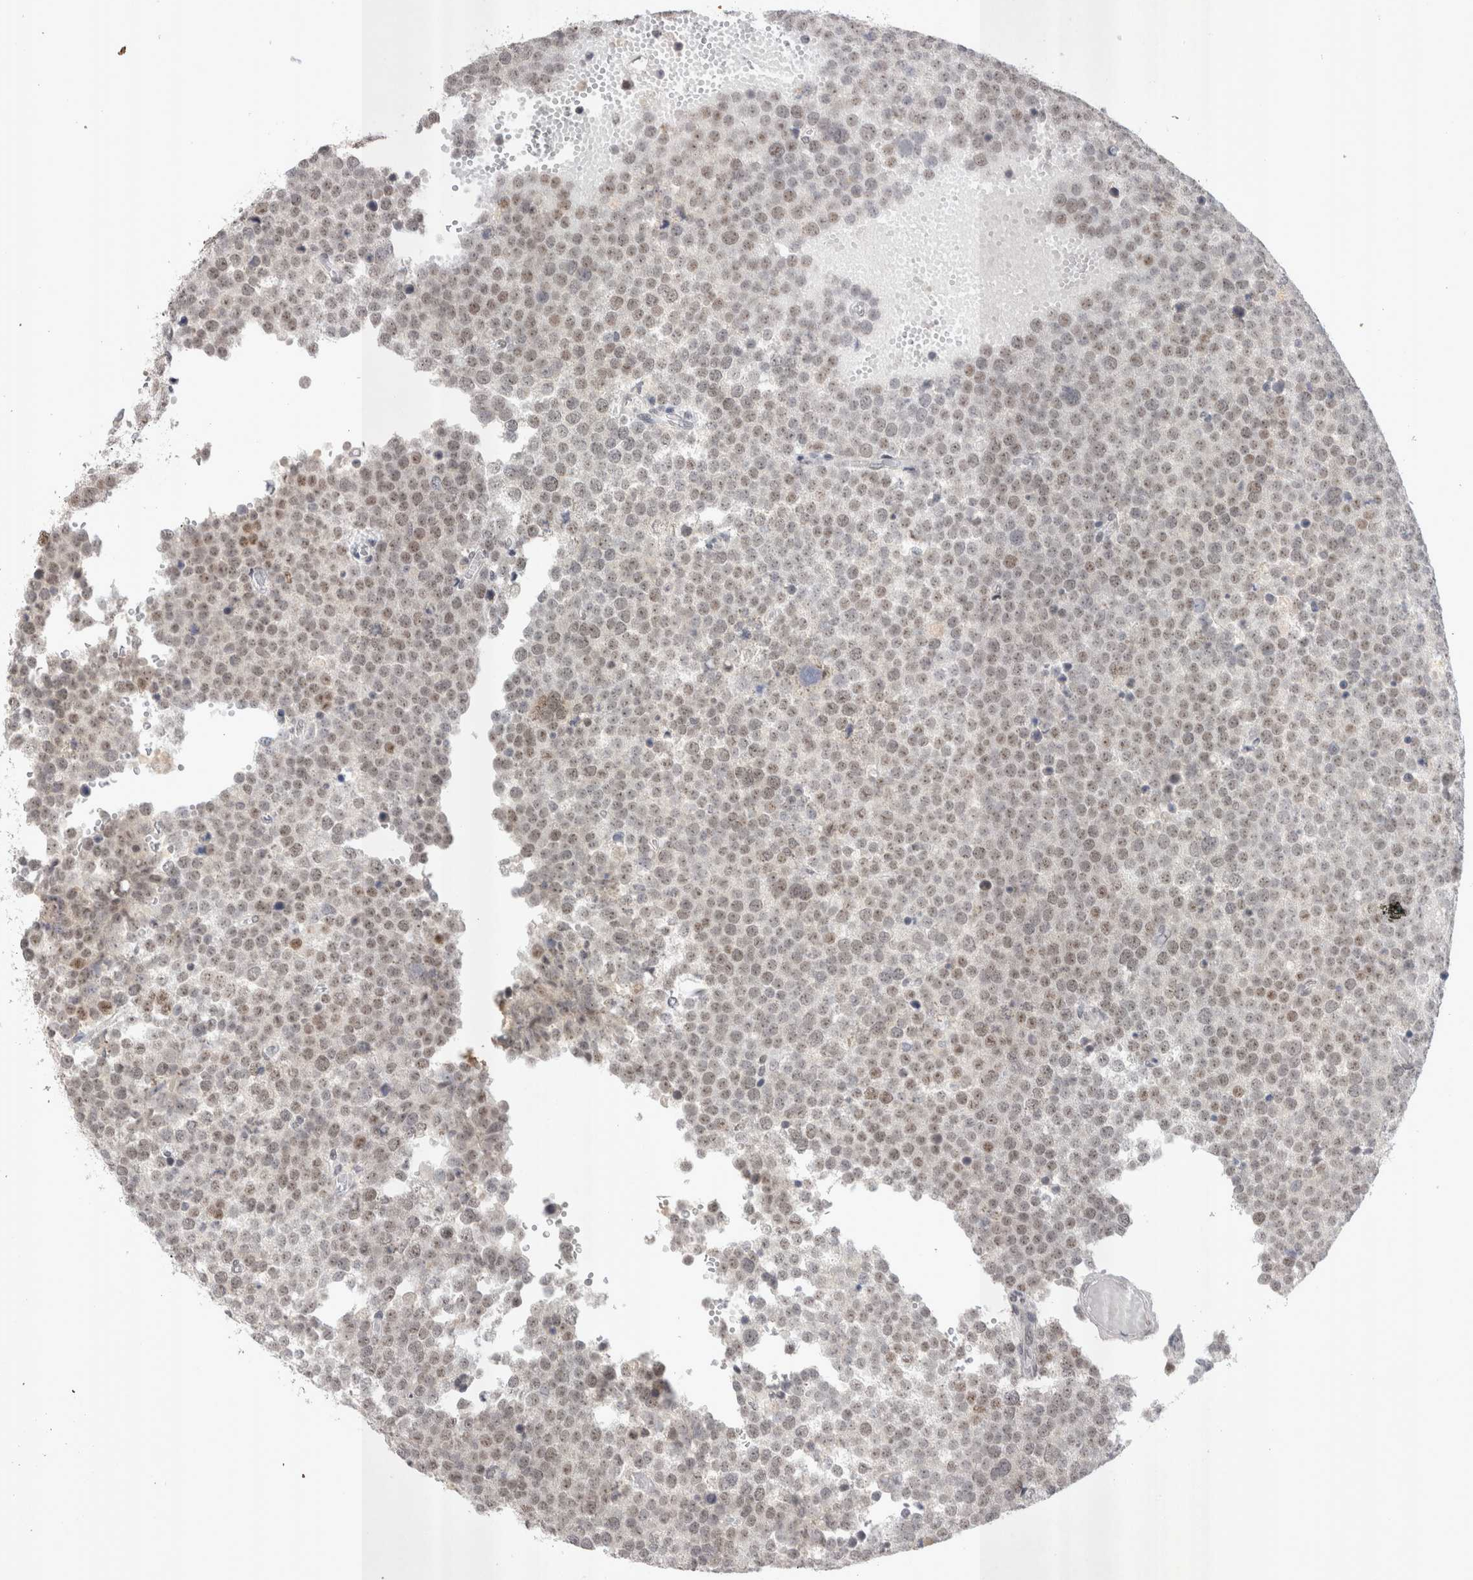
{"staining": {"intensity": "weak", "quantity": ">75%", "location": "nuclear"}, "tissue": "testis cancer", "cell_type": "Tumor cells", "image_type": "cancer", "snomed": [{"axis": "morphology", "description": "Seminoma, NOS"}, {"axis": "topography", "description": "Testis"}], "caption": "Protein analysis of testis seminoma tissue displays weak nuclear expression in about >75% of tumor cells. (DAB IHC with brightfield microscopy, high magnification).", "gene": "RECQL4", "patient": {"sex": "male", "age": 71}}